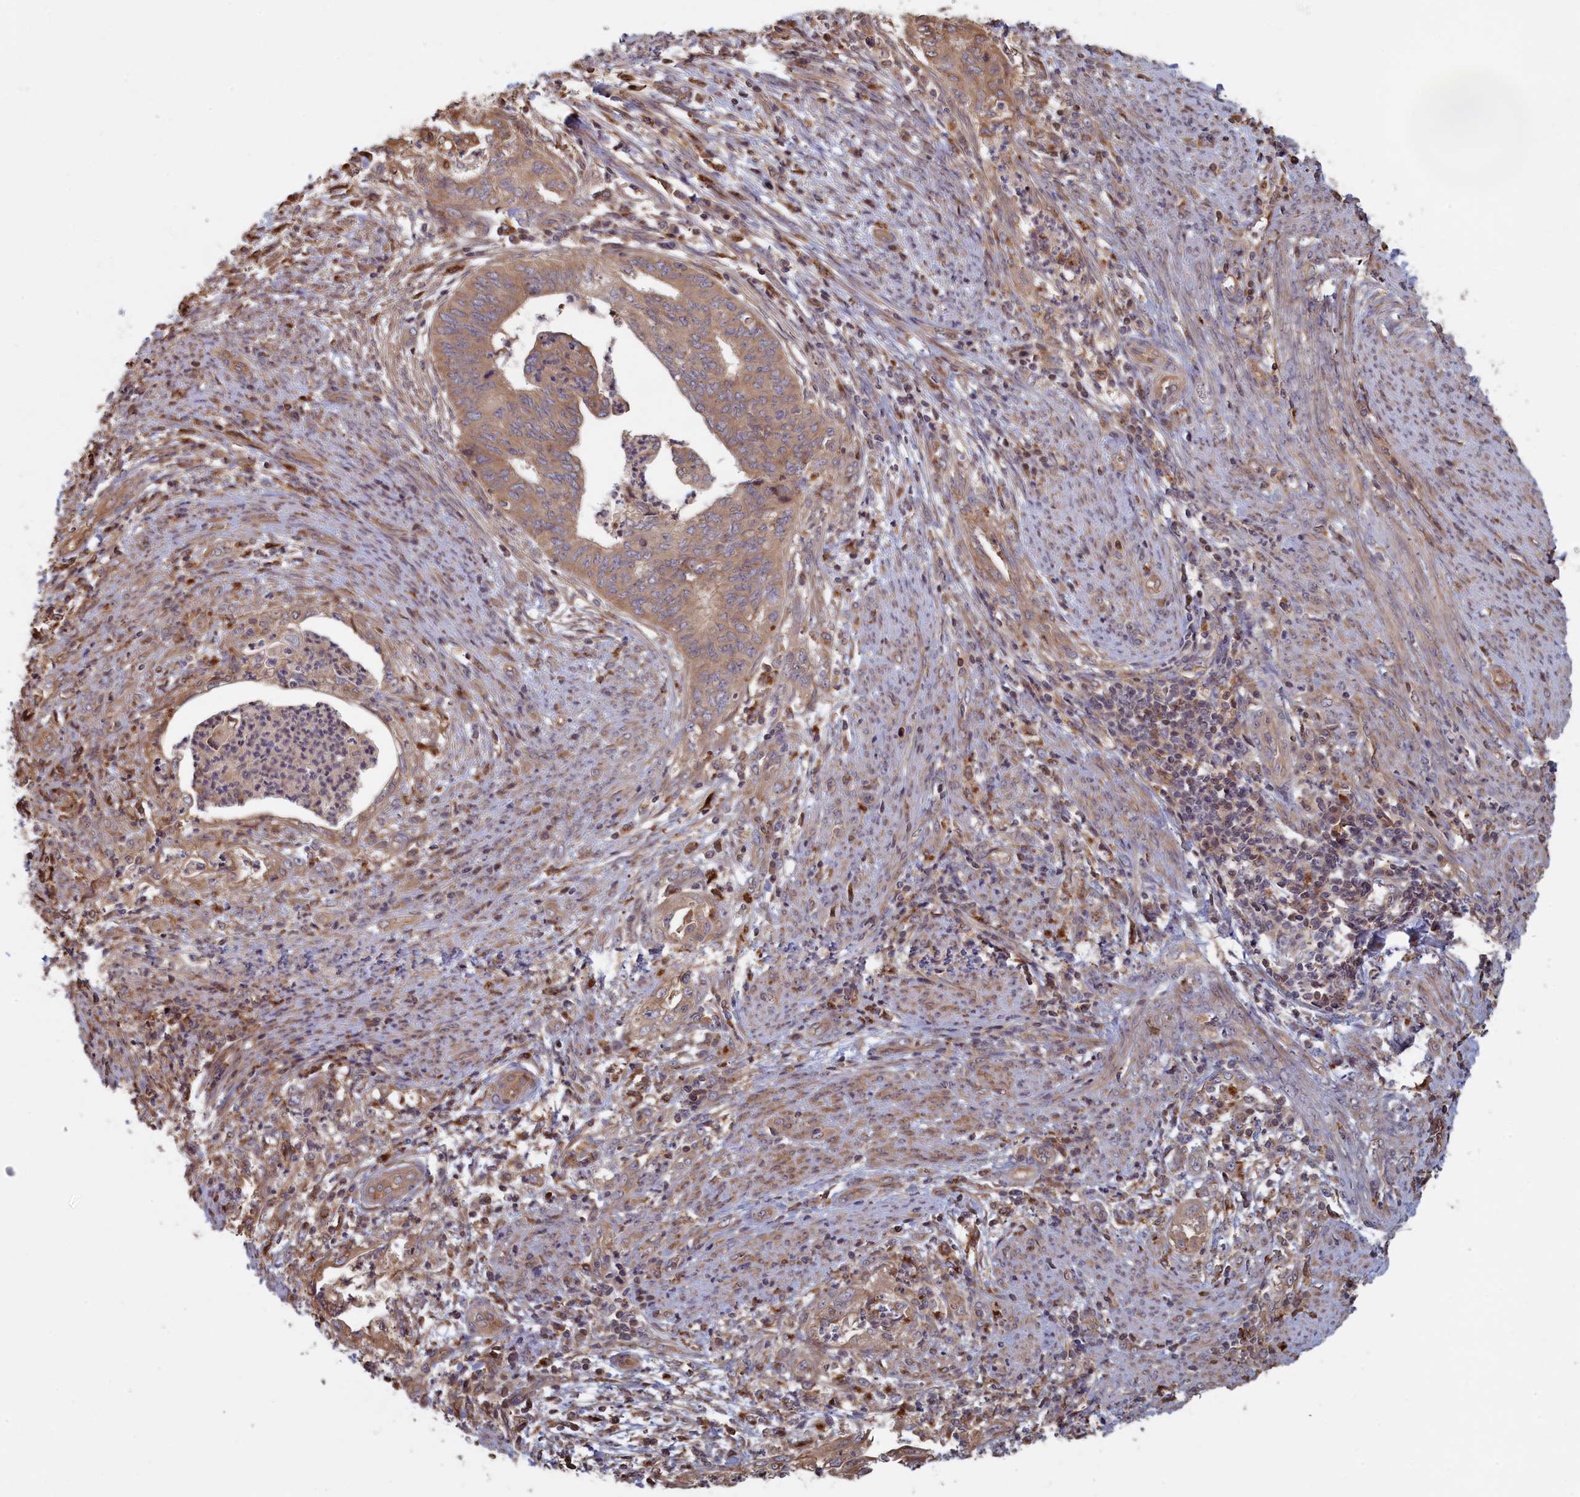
{"staining": {"intensity": "moderate", "quantity": ">75%", "location": "cytoplasmic/membranous"}, "tissue": "endometrial cancer", "cell_type": "Tumor cells", "image_type": "cancer", "snomed": [{"axis": "morphology", "description": "Adenocarcinoma, NOS"}, {"axis": "topography", "description": "Endometrium"}], "caption": "Endometrial adenocarcinoma stained with IHC reveals moderate cytoplasmic/membranous positivity in about >75% of tumor cells.", "gene": "RILPL1", "patient": {"sex": "female", "age": 68}}